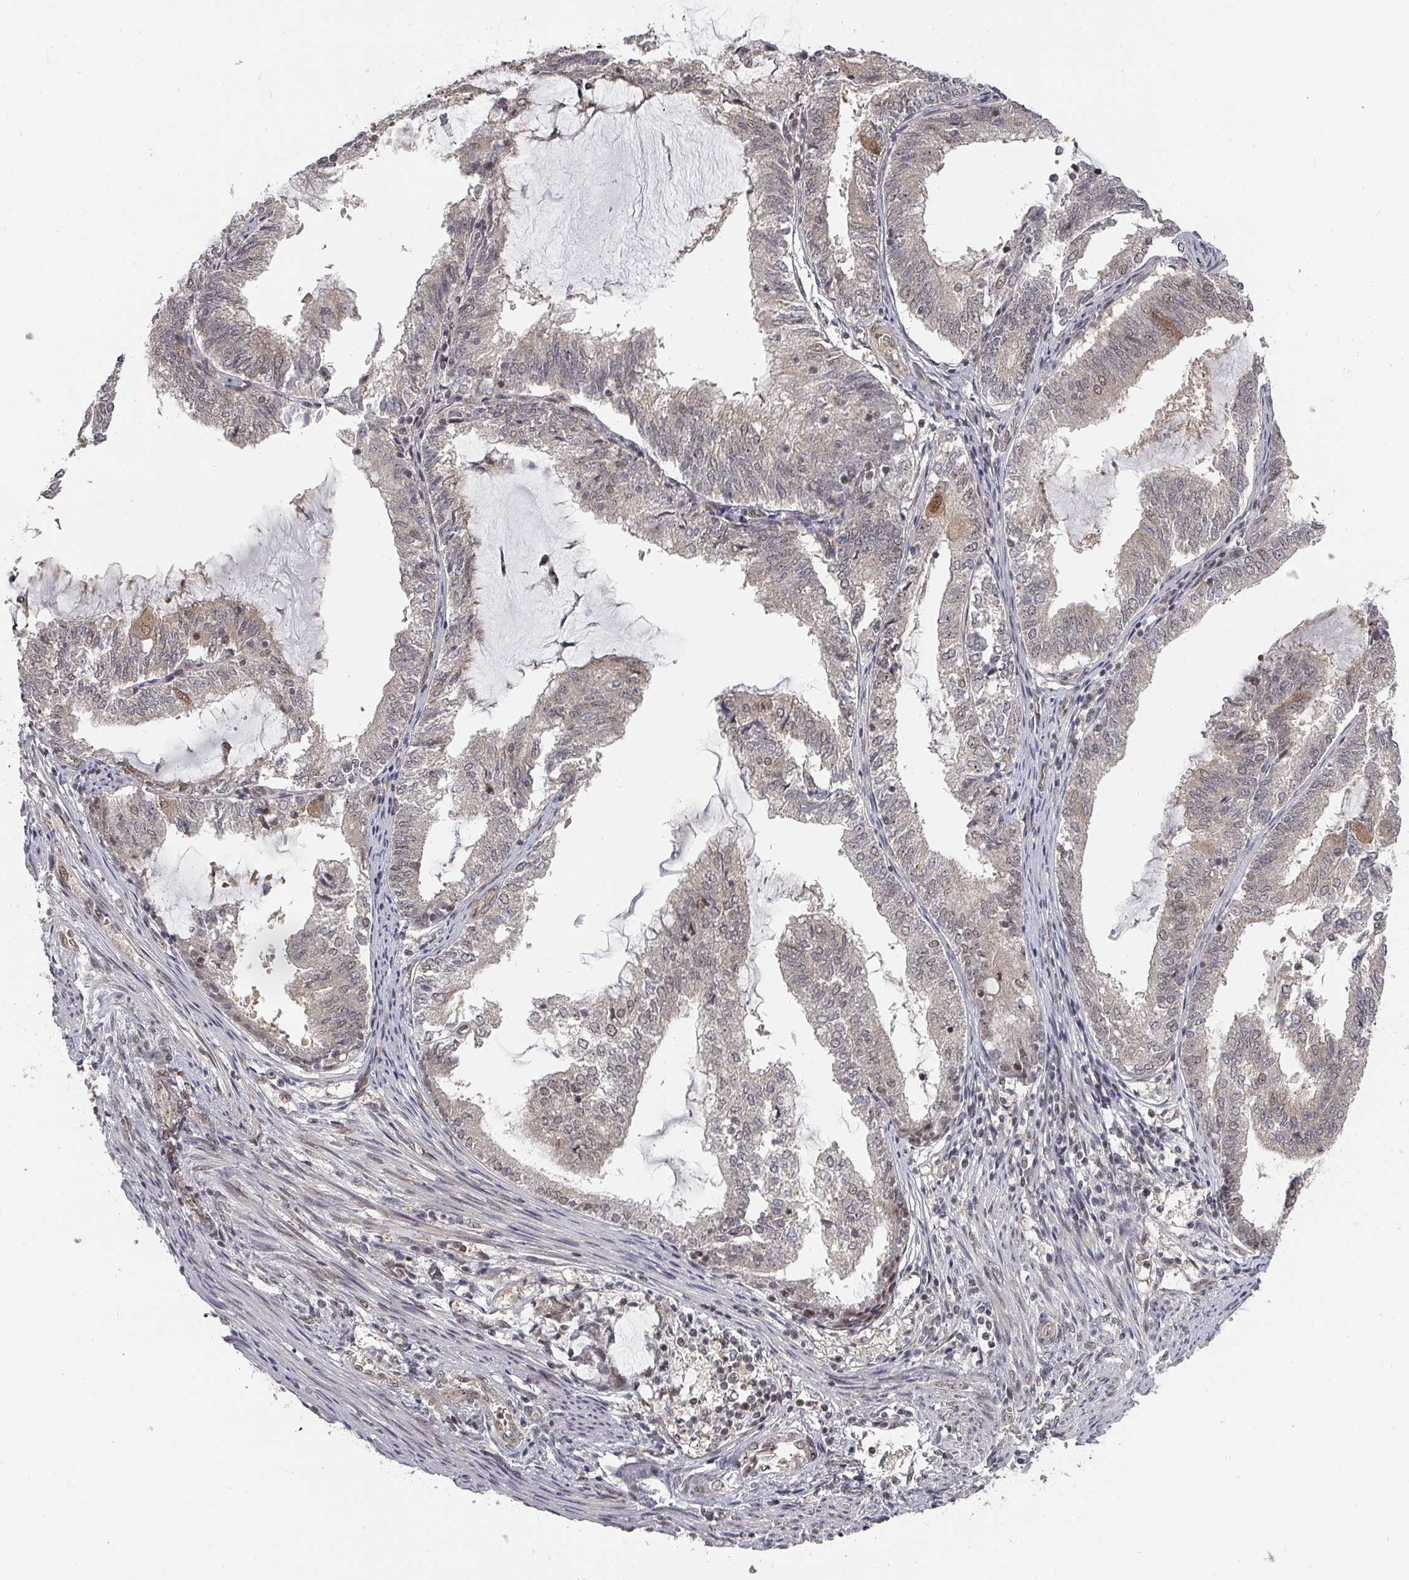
{"staining": {"intensity": "moderate", "quantity": "25%-75%", "location": "cytoplasmic/membranous"}, "tissue": "endometrial cancer", "cell_type": "Tumor cells", "image_type": "cancer", "snomed": [{"axis": "morphology", "description": "Adenocarcinoma, NOS"}, {"axis": "topography", "description": "Endometrium"}], "caption": "Human adenocarcinoma (endometrial) stained with a protein marker reveals moderate staining in tumor cells.", "gene": "KIF1C", "patient": {"sex": "female", "age": 81}}